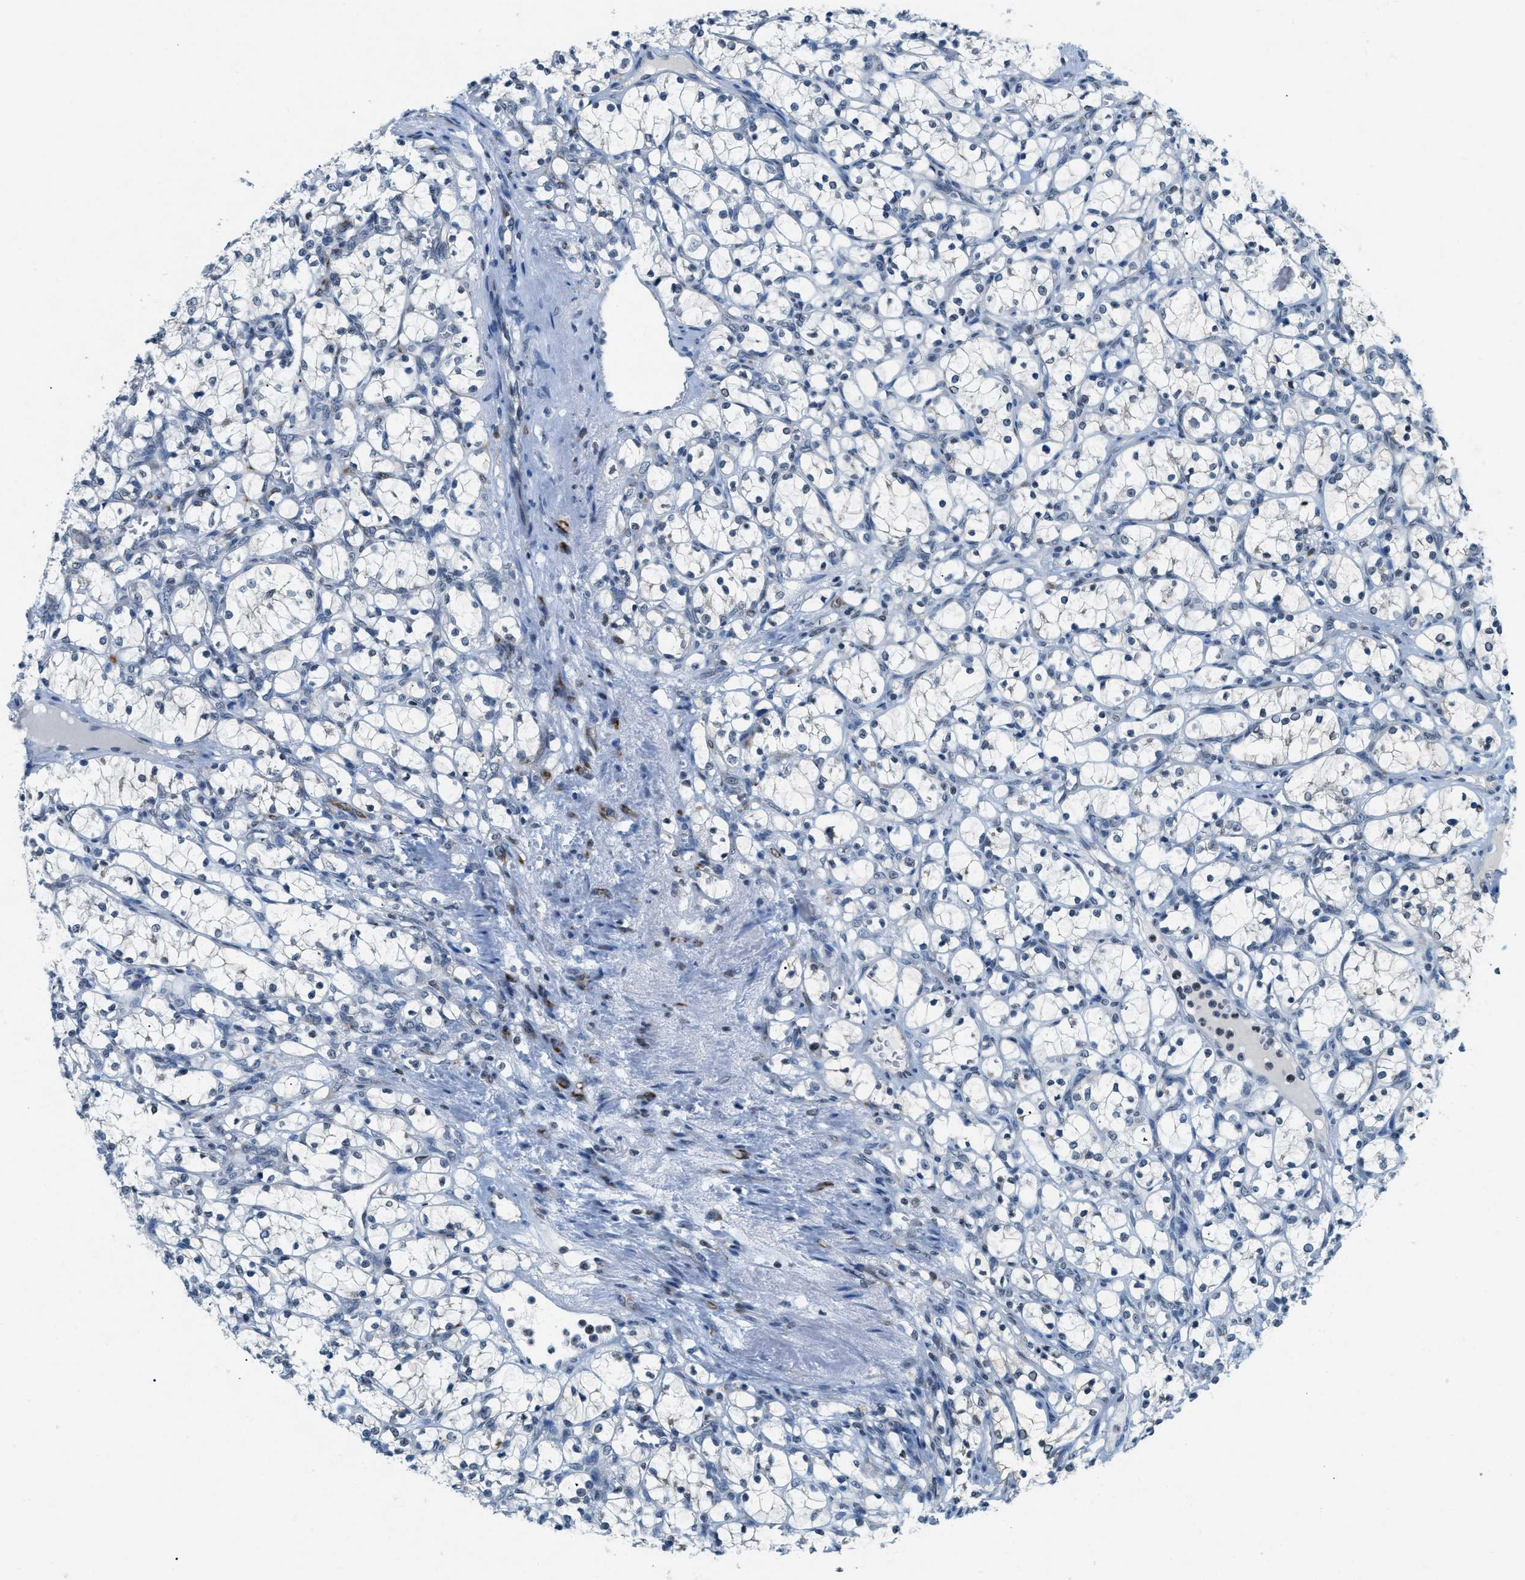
{"staining": {"intensity": "negative", "quantity": "none", "location": "none"}, "tissue": "renal cancer", "cell_type": "Tumor cells", "image_type": "cancer", "snomed": [{"axis": "morphology", "description": "Adenocarcinoma, NOS"}, {"axis": "topography", "description": "Kidney"}], "caption": "The photomicrograph shows no significant positivity in tumor cells of renal cancer (adenocarcinoma).", "gene": "UVRAG", "patient": {"sex": "female", "age": 69}}